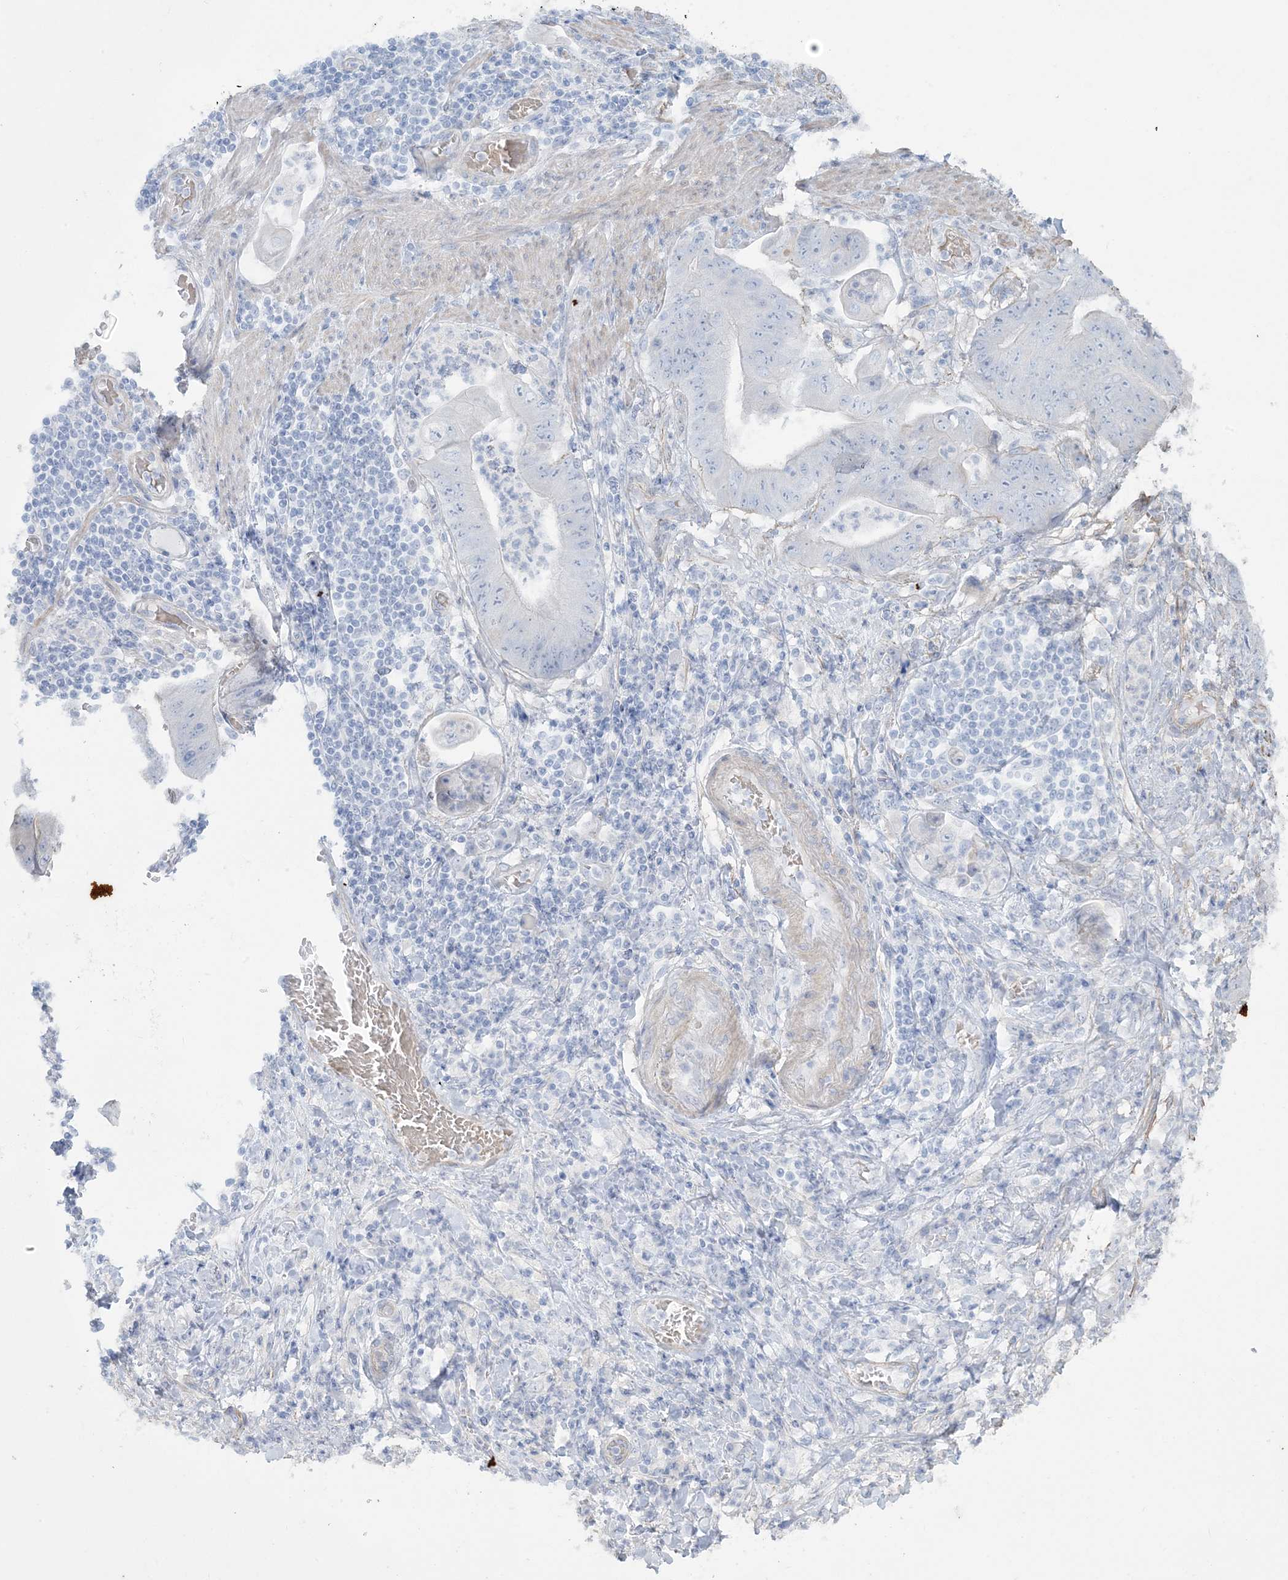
{"staining": {"intensity": "negative", "quantity": "none", "location": "none"}, "tissue": "stomach cancer", "cell_type": "Tumor cells", "image_type": "cancer", "snomed": [{"axis": "morphology", "description": "Adenocarcinoma, NOS"}, {"axis": "topography", "description": "Stomach"}], "caption": "The image displays no significant expression in tumor cells of stomach cancer (adenocarcinoma). Nuclei are stained in blue.", "gene": "AGXT", "patient": {"sex": "female", "age": 73}}